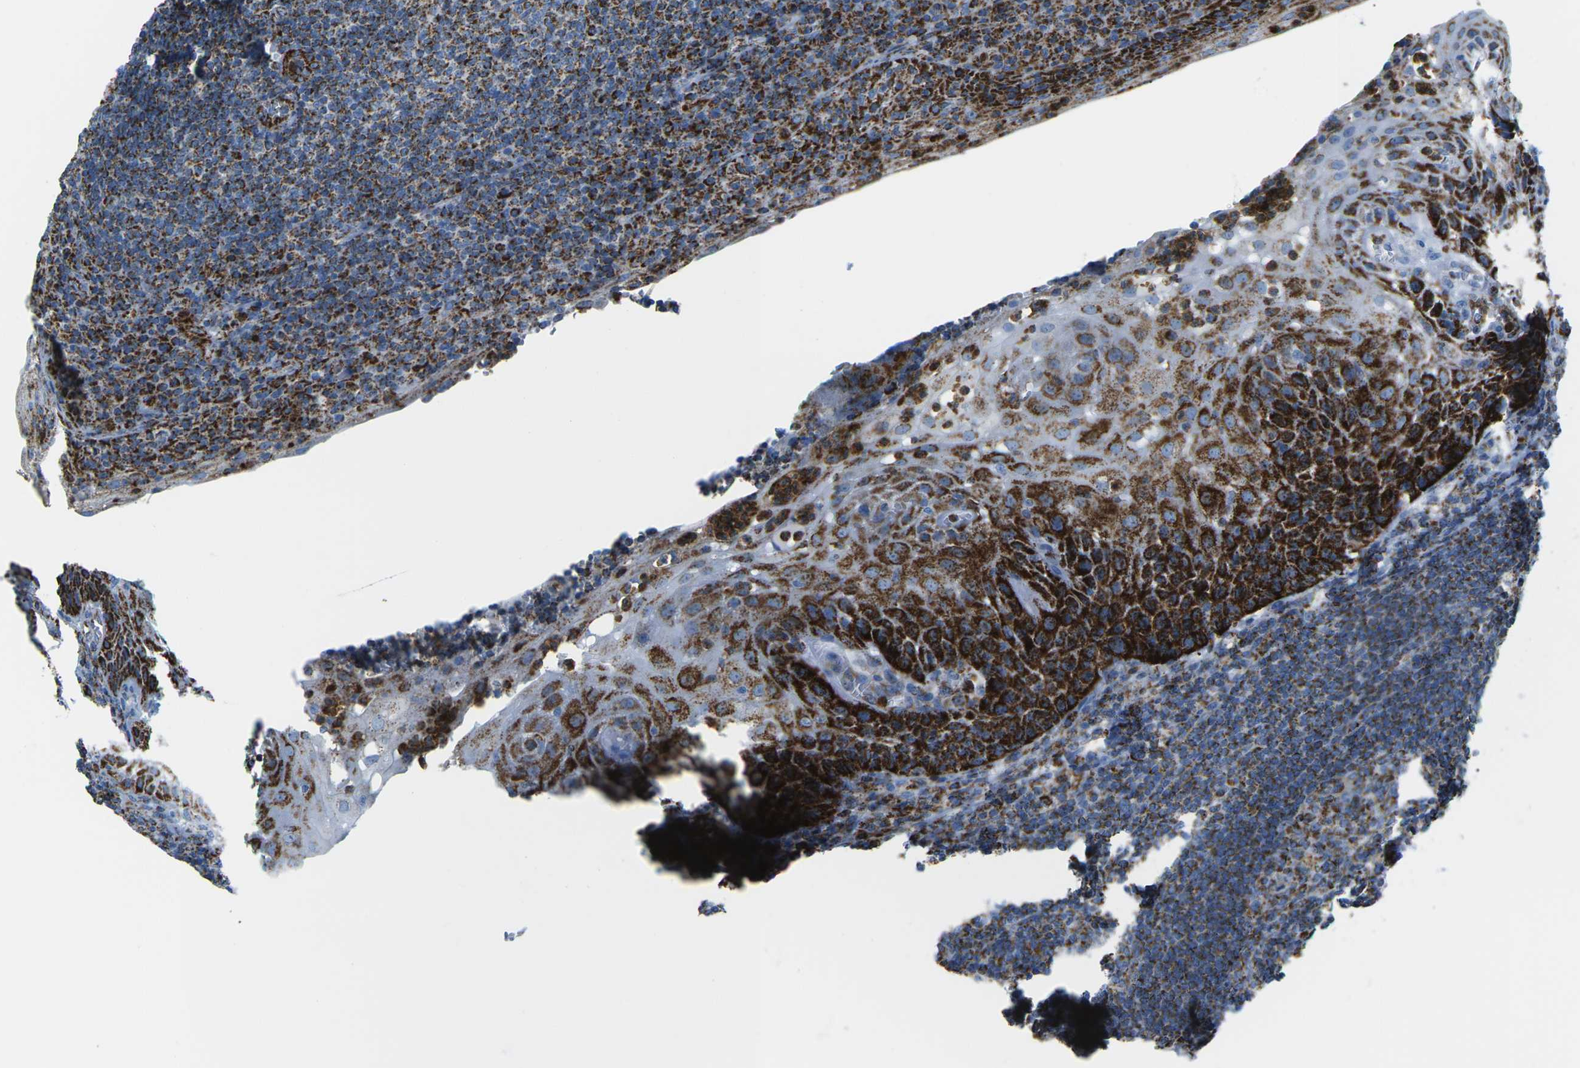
{"staining": {"intensity": "strong", "quantity": "25%-75%", "location": "cytoplasmic/membranous"}, "tissue": "tonsil", "cell_type": "Germinal center cells", "image_type": "normal", "snomed": [{"axis": "morphology", "description": "Normal tissue, NOS"}, {"axis": "topography", "description": "Tonsil"}], "caption": "A histopathology image of human tonsil stained for a protein exhibits strong cytoplasmic/membranous brown staining in germinal center cells. The protein of interest is stained brown, and the nuclei are stained in blue (DAB IHC with brightfield microscopy, high magnification).", "gene": "COX6C", "patient": {"sex": "male", "age": 37}}